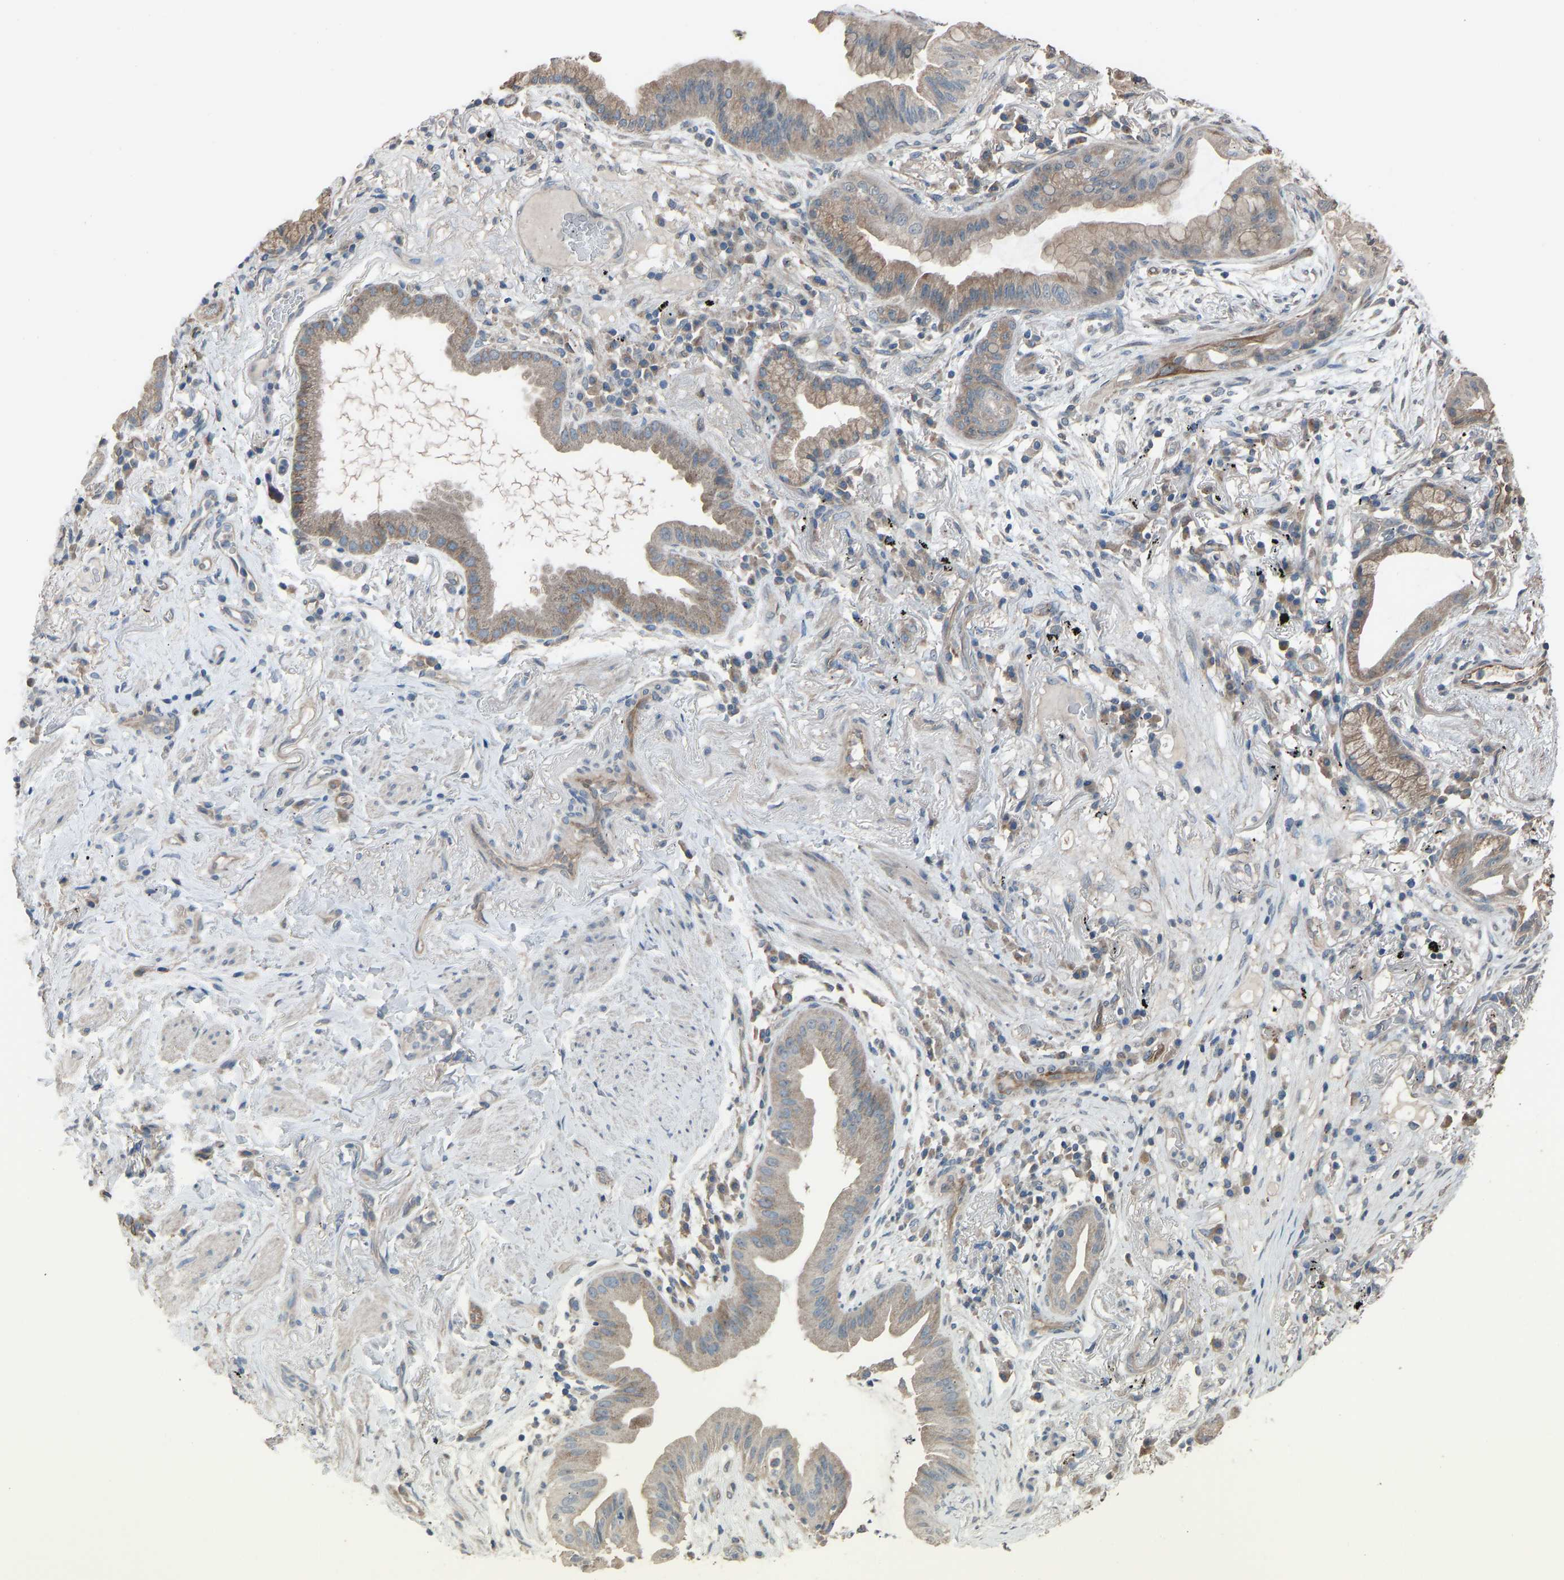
{"staining": {"intensity": "moderate", "quantity": ">75%", "location": "cytoplasmic/membranous"}, "tissue": "lung cancer", "cell_type": "Tumor cells", "image_type": "cancer", "snomed": [{"axis": "morphology", "description": "Normal tissue, NOS"}, {"axis": "morphology", "description": "Adenocarcinoma, NOS"}, {"axis": "topography", "description": "Bronchus"}, {"axis": "topography", "description": "Lung"}], "caption": "Immunohistochemical staining of human adenocarcinoma (lung) displays medium levels of moderate cytoplasmic/membranous expression in approximately >75% of tumor cells. Using DAB (brown) and hematoxylin (blue) stains, captured at high magnification using brightfield microscopy.", "gene": "SLC43A1", "patient": {"sex": "female", "age": 70}}